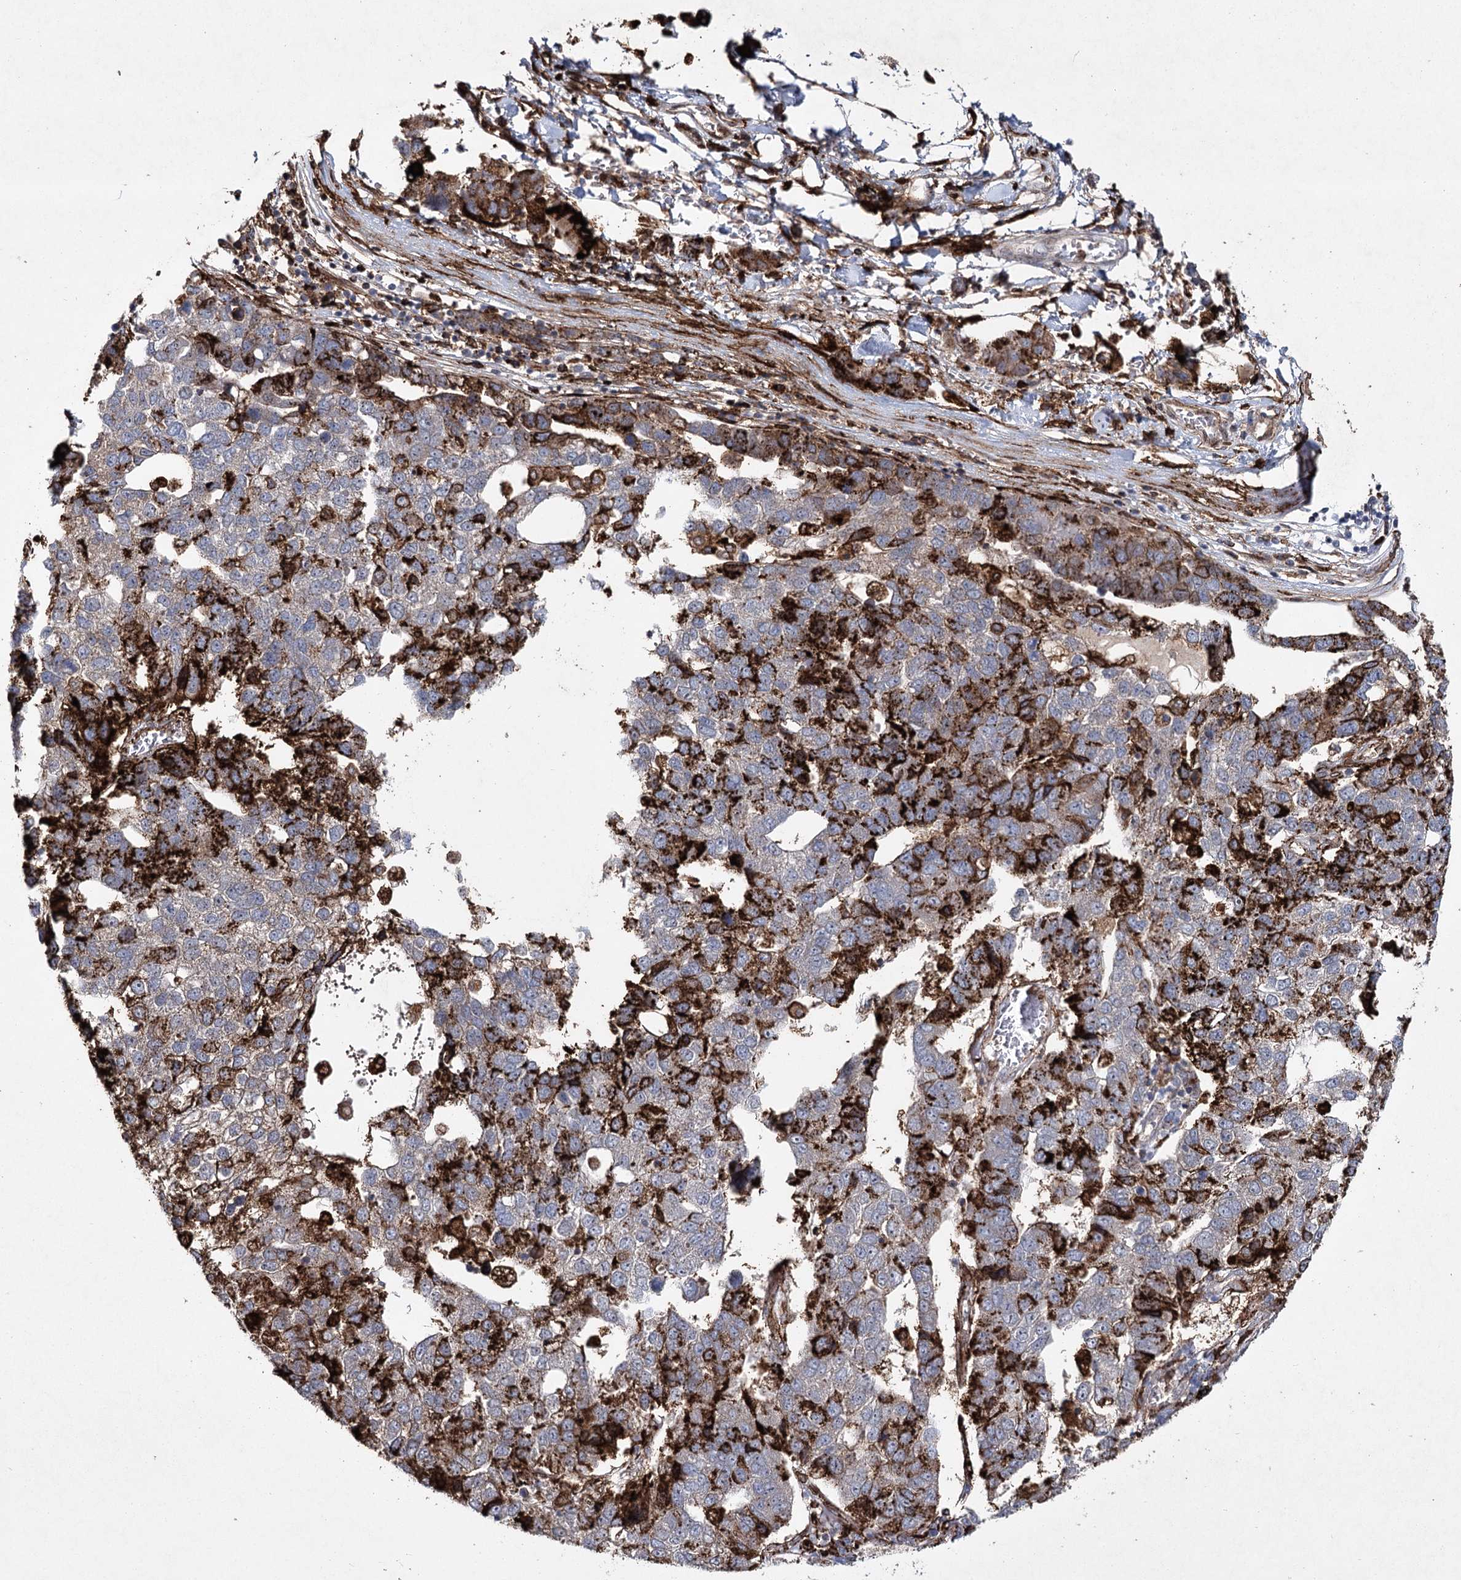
{"staining": {"intensity": "strong", "quantity": "<25%", "location": "cytoplasmic/membranous"}, "tissue": "pancreatic cancer", "cell_type": "Tumor cells", "image_type": "cancer", "snomed": [{"axis": "morphology", "description": "Adenocarcinoma, NOS"}, {"axis": "topography", "description": "Pancreas"}], "caption": "Protein staining demonstrates strong cytoplasmic/membranous expression in approximately <25% of tumor cells in pancreatic cancer.", "gene": "DCUN1D4", "patient": {"sex": "female", "age": 61}}